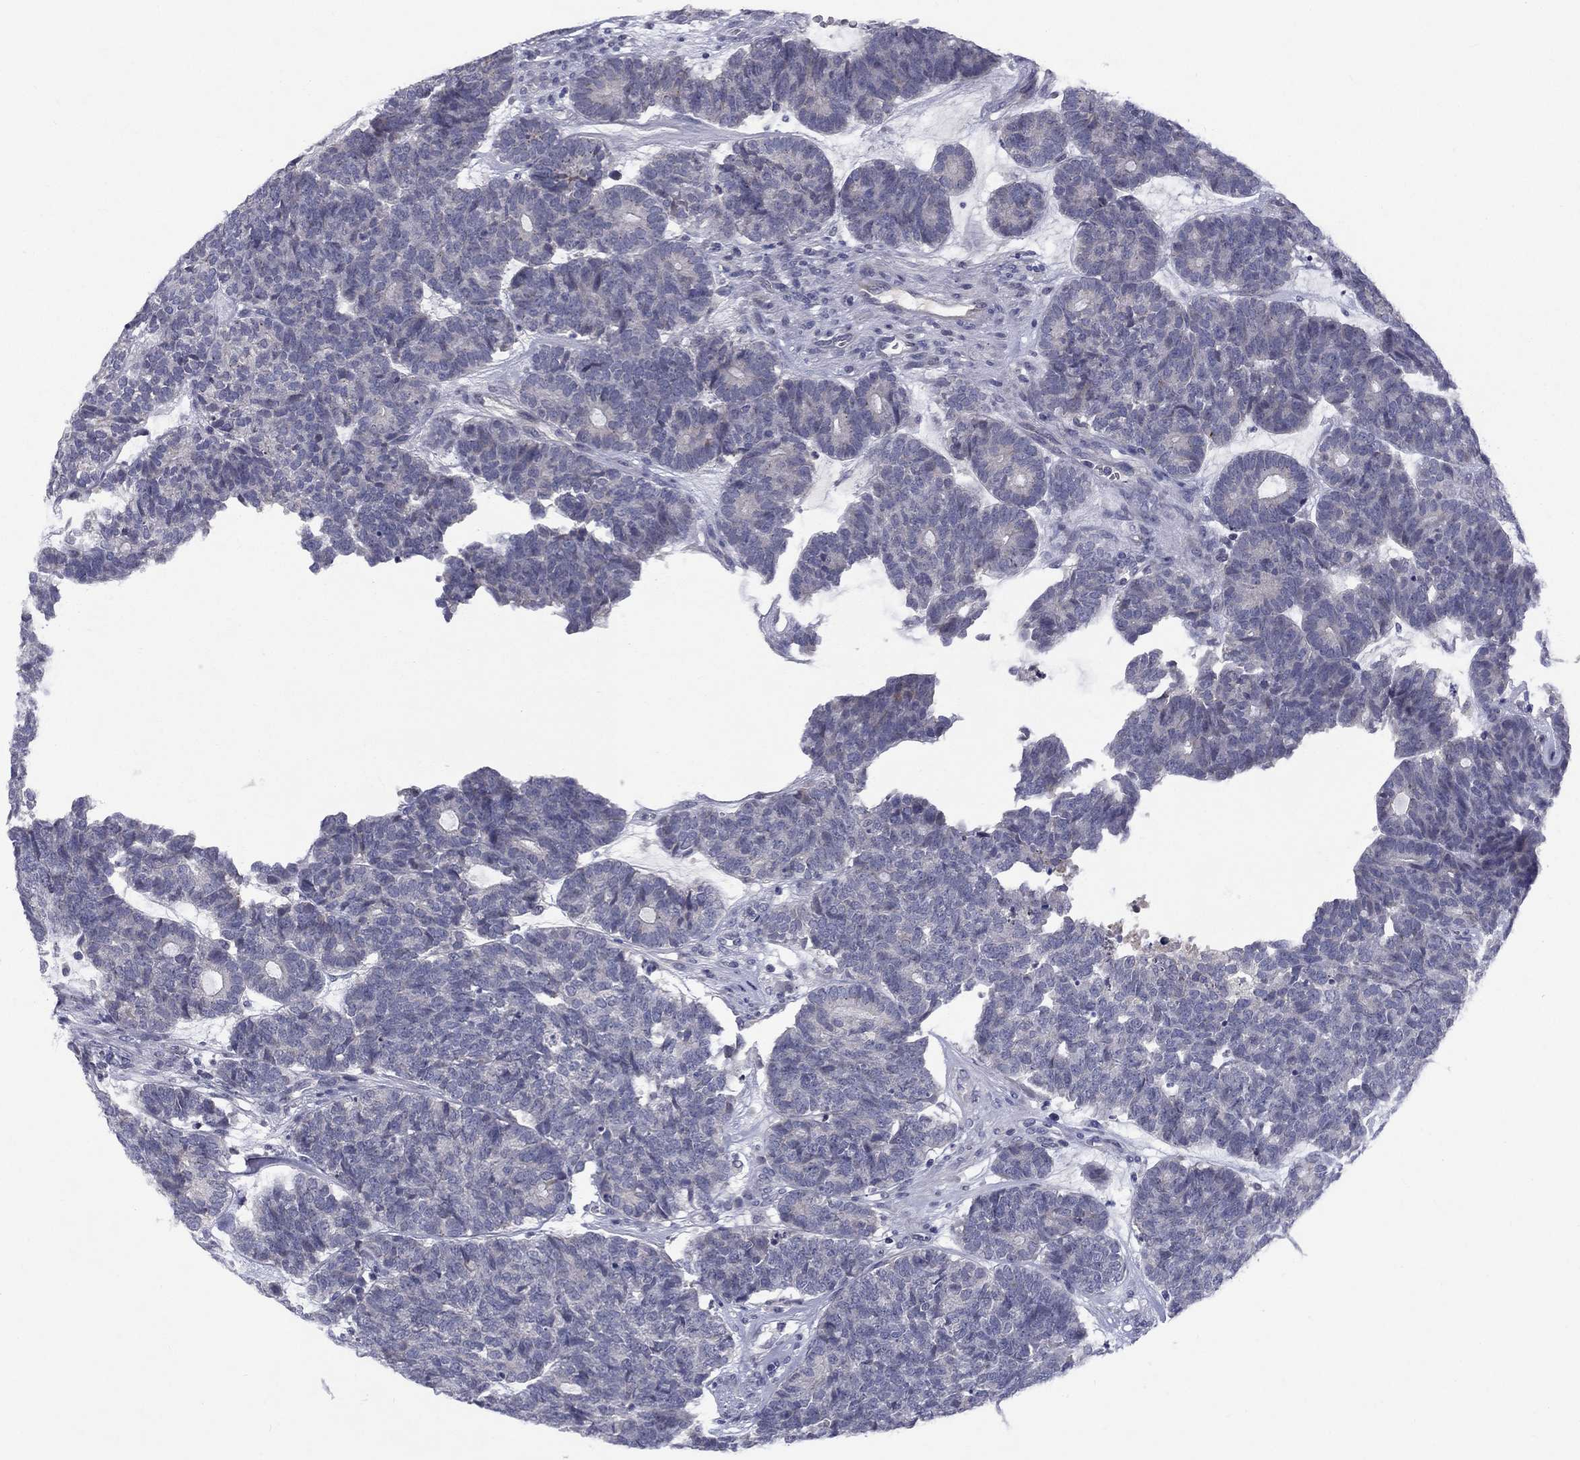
{"staining": {"intensity": "negative", "quantity": "none", "location": "none"}, "tissue": "head and neck cancer", "cell_type": "Tumor cells", "image_type": "cancer", "snomed": [{"axis": "morphology", "description": "Adenocarcinoma, NOS"}, {"axis": "topography", "description": "Head-Neck"}], "caption": "The image displays no staining of tumor cells in head and neck cancer.", "gene": "CACNA1A", "patient": {"sex": "female", "age": 81}}